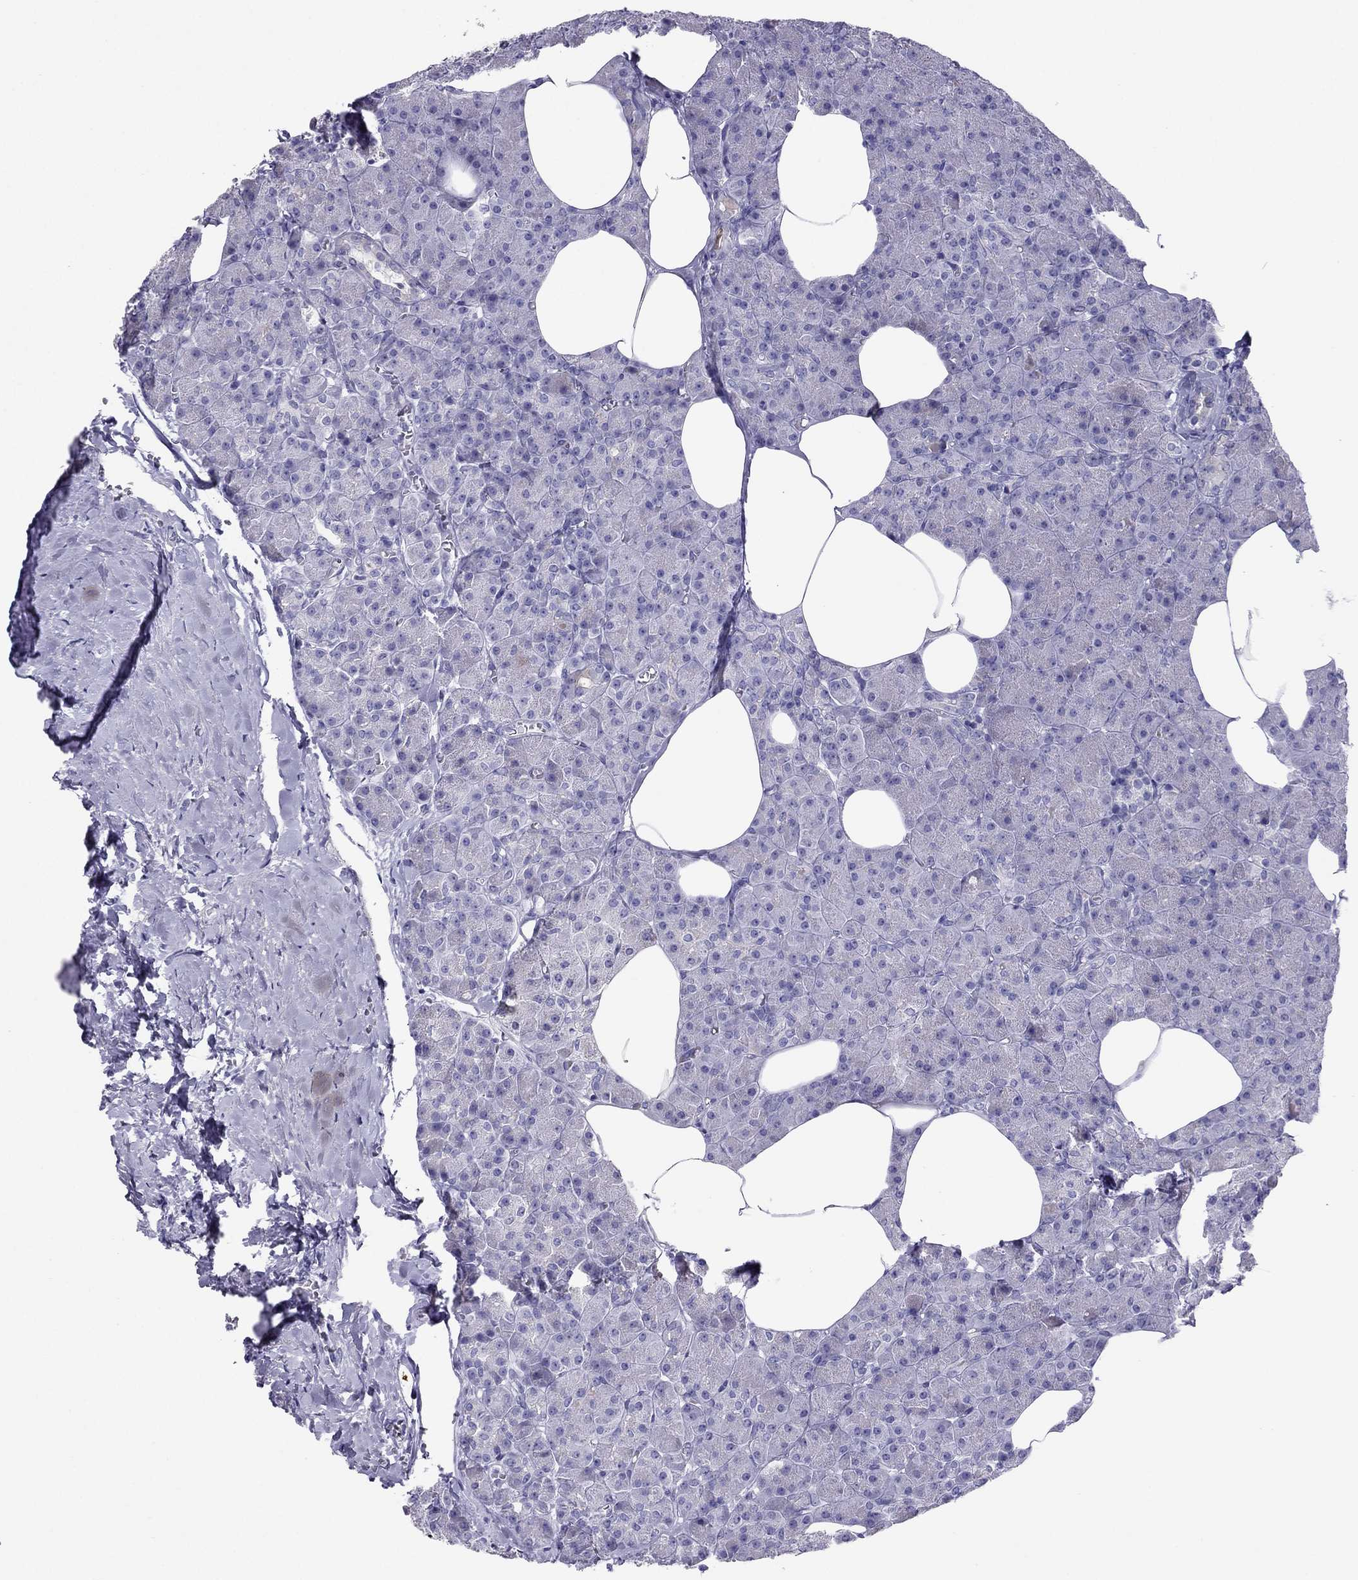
{"staining": {"intensity": "negative", "quantity": "none", "location": "none"}, "tissue": "pancreas", "cell_type": "Exocrine glandular cells", "image_type": "normal", "snomed": [{"axis": "morphology", "description": "Normal tissue, NOS"}, {"axis": "topography", "description": "Pancreas"}], "caption": "Immunohistochemistry (IHC) of normal human pancreas exhibits no expression in exocrine glandular cells. (DAB (3,3'-diaminobenzidine) IHC with hematoxylin counter stain).", "gene": "MAEL", "patient": {"sex": "female", "age": 45}}